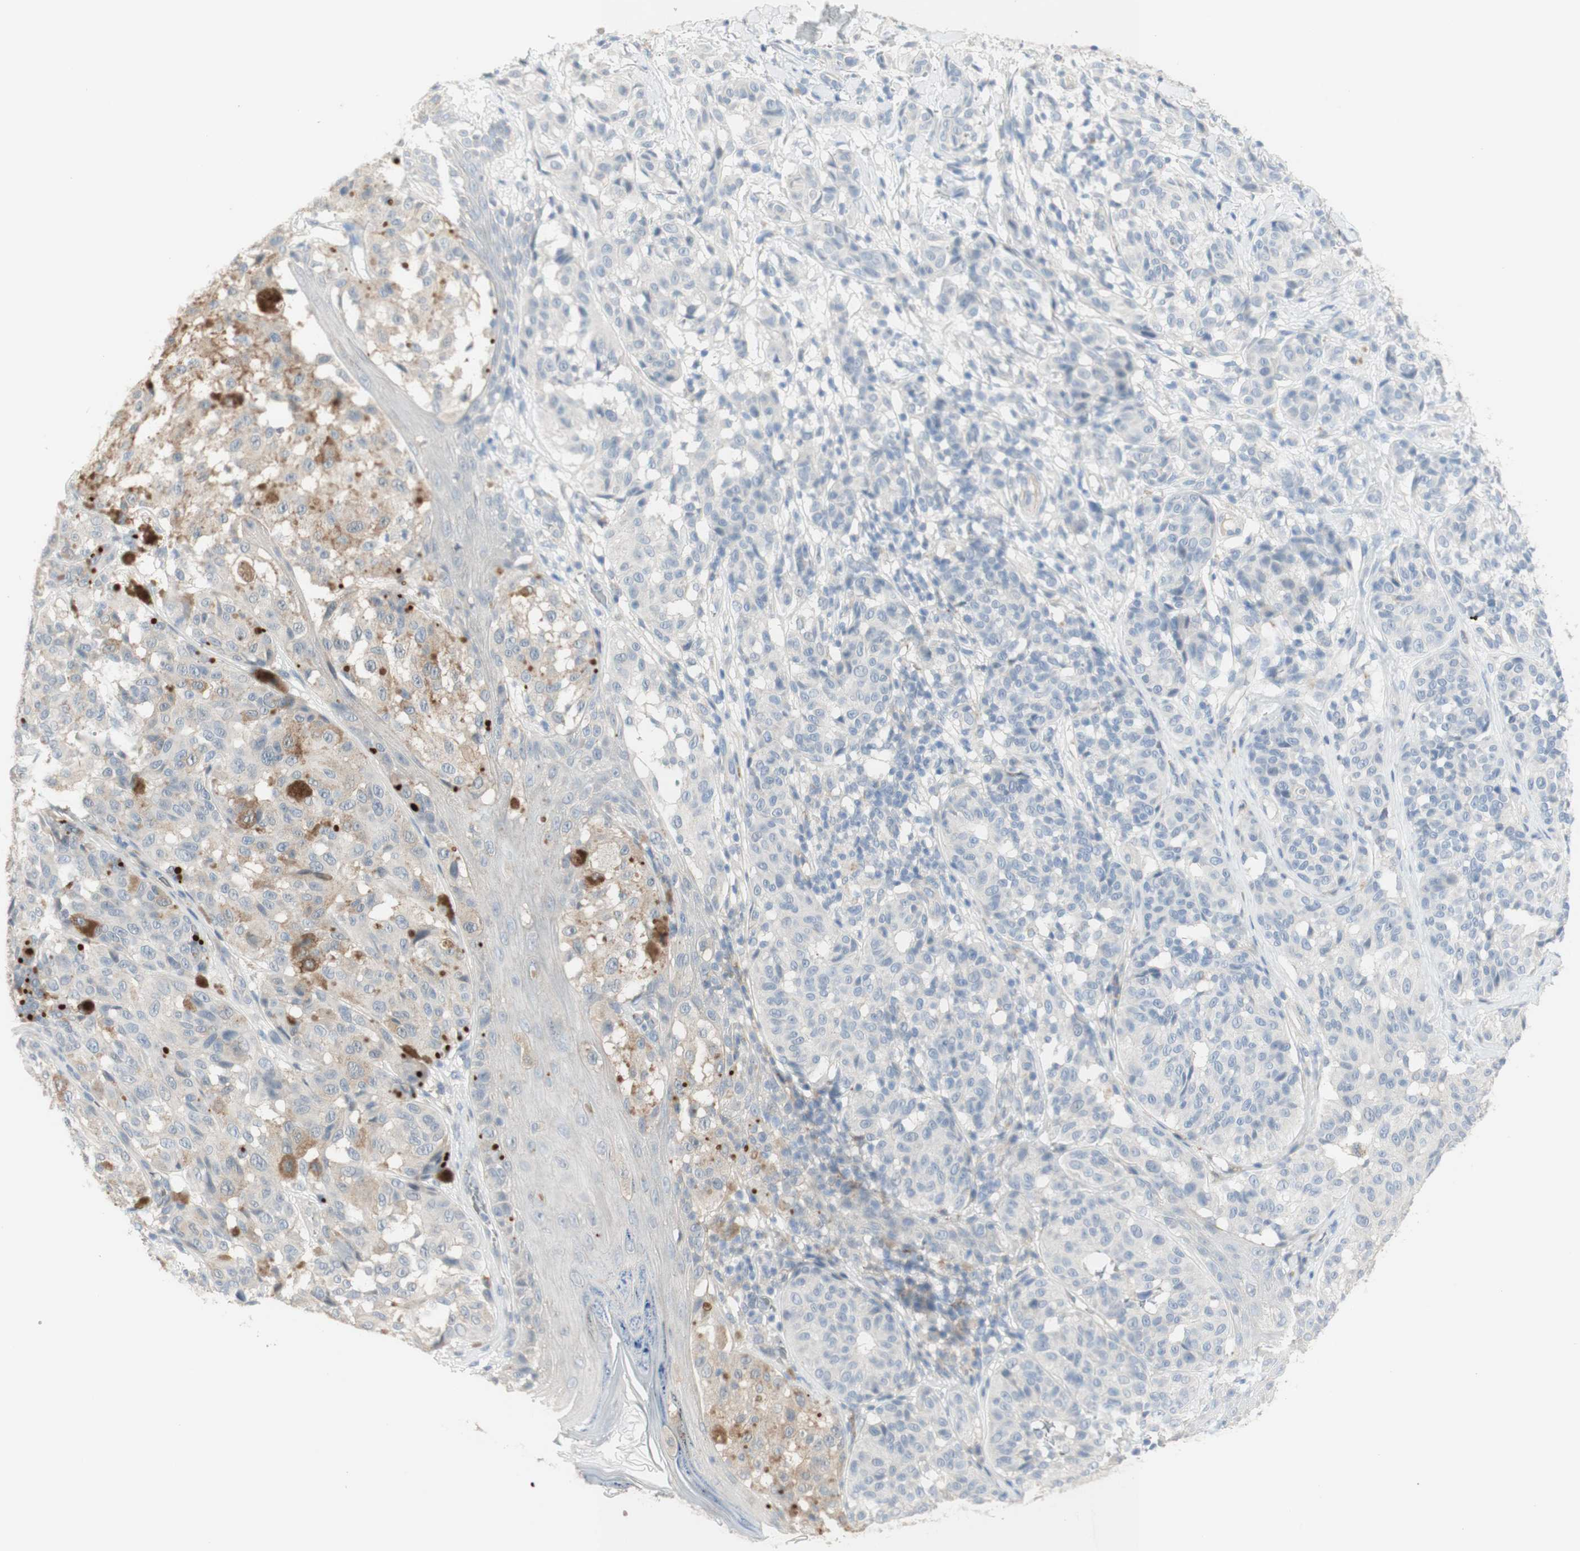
{"staining": {"intensity": "negative", "quantity": "none", "location": "none"}, "tissue": "melanoma", "cell_type": "Tumor cells", "image_type": "cancer", "snomed": [{"axis": "morphology", "description": "Malignant melanoma, NOS"}, {"axis": "topography", "description": "Skin"}], "caption": "IHC of human melanoma reveals no positivity in tumor cells. Nuclei are stained in blue.", "gene": "MANEA", "patient": {"sex": "female", "age": 46}}